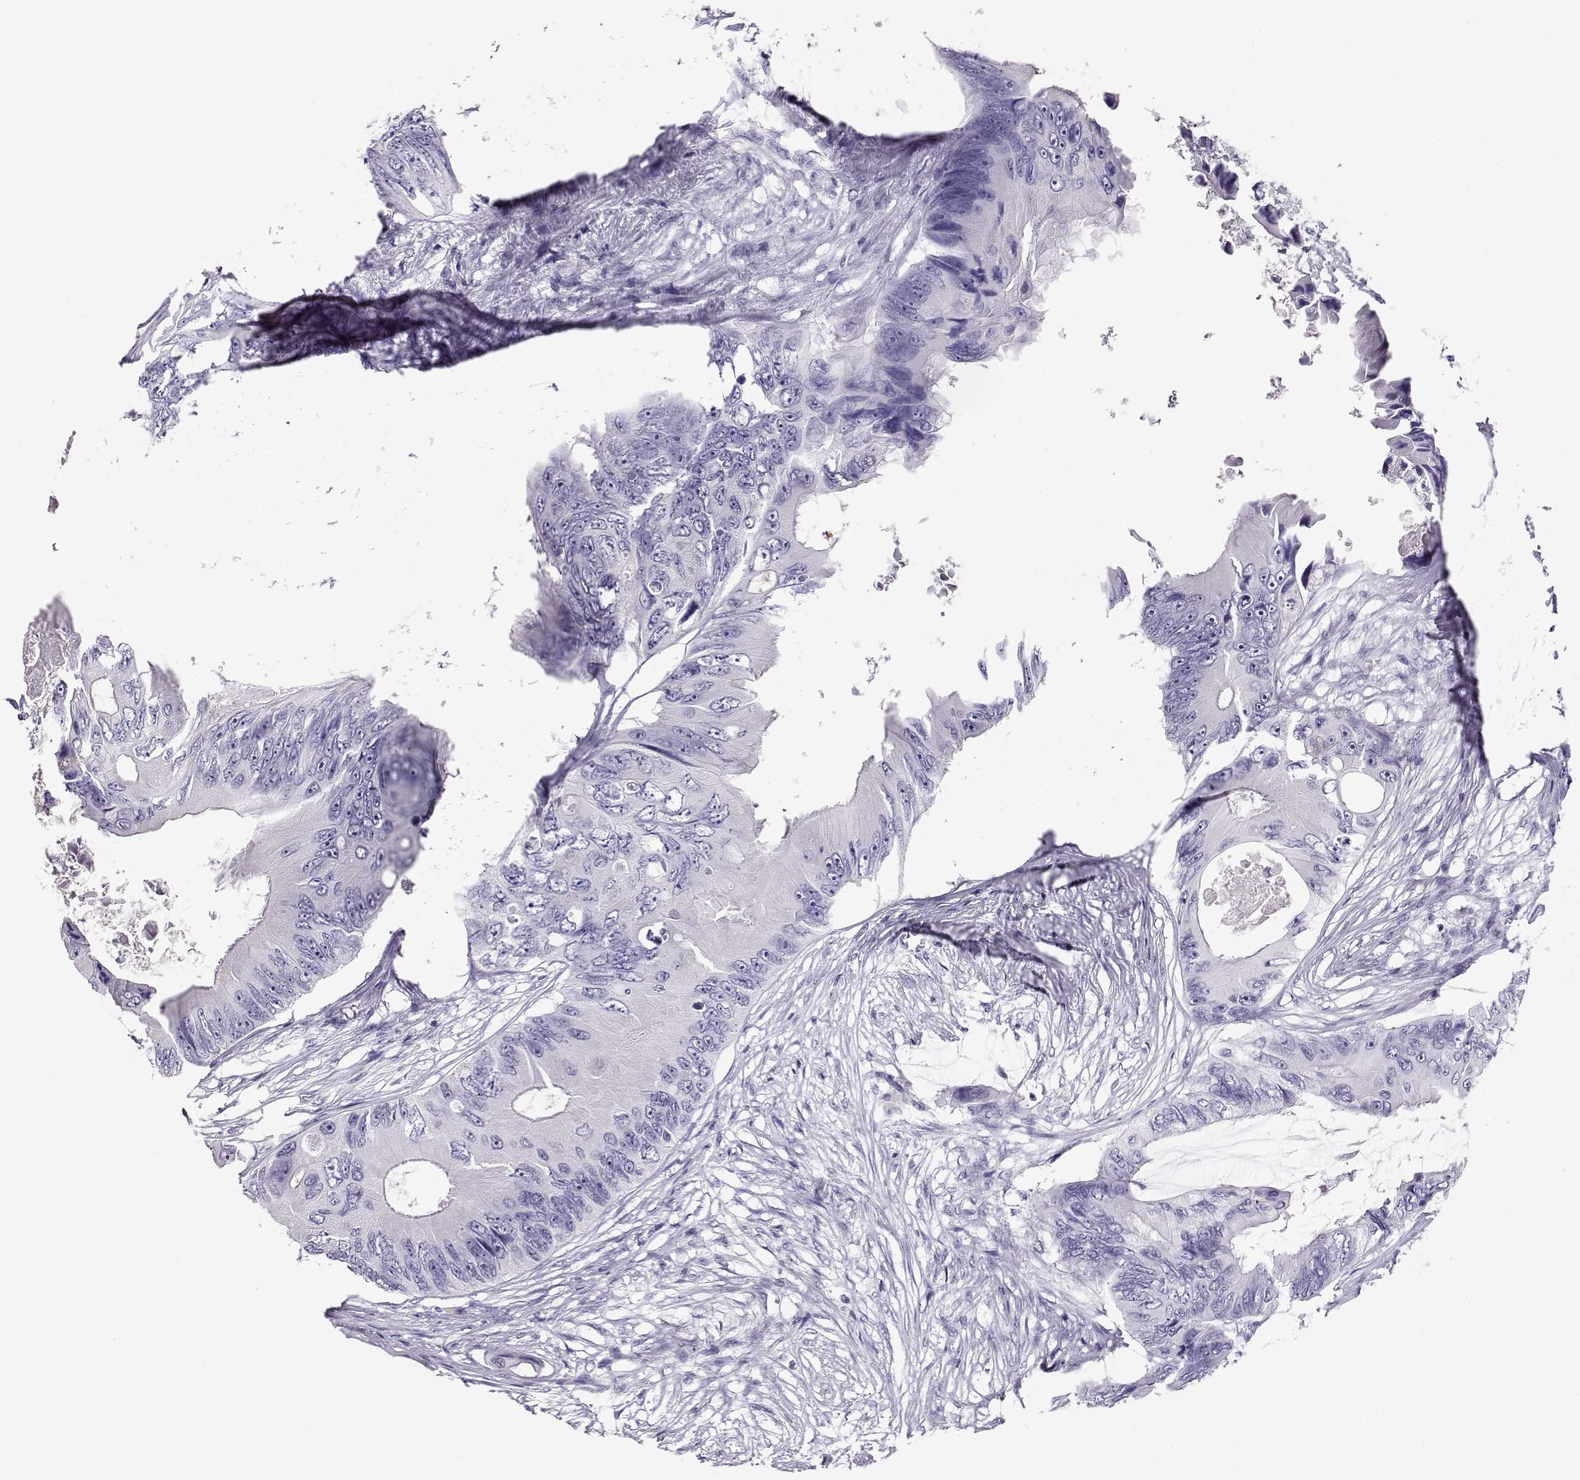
{"staining": {"intensity": "negative", "quantity": "none", "location": "none"}, "tissue": "colorectal cancer", "cell_type": "Tumor cells", "image_type": "cancer", "snomed": [{"axis": "morphology", "description": "Adenocarcinoma, NOS"}, {"axis": "topography", "description": "Rectum"}], "caption": "Immunohistochemistry (IHC) image of neoplastic tissue: colorectal cancer (adenocarcinoma) stained with DAB shows no significant protein staining in tumor cells.", "gene": "CRX", "patient": {"sex": "male", "age": 63}}